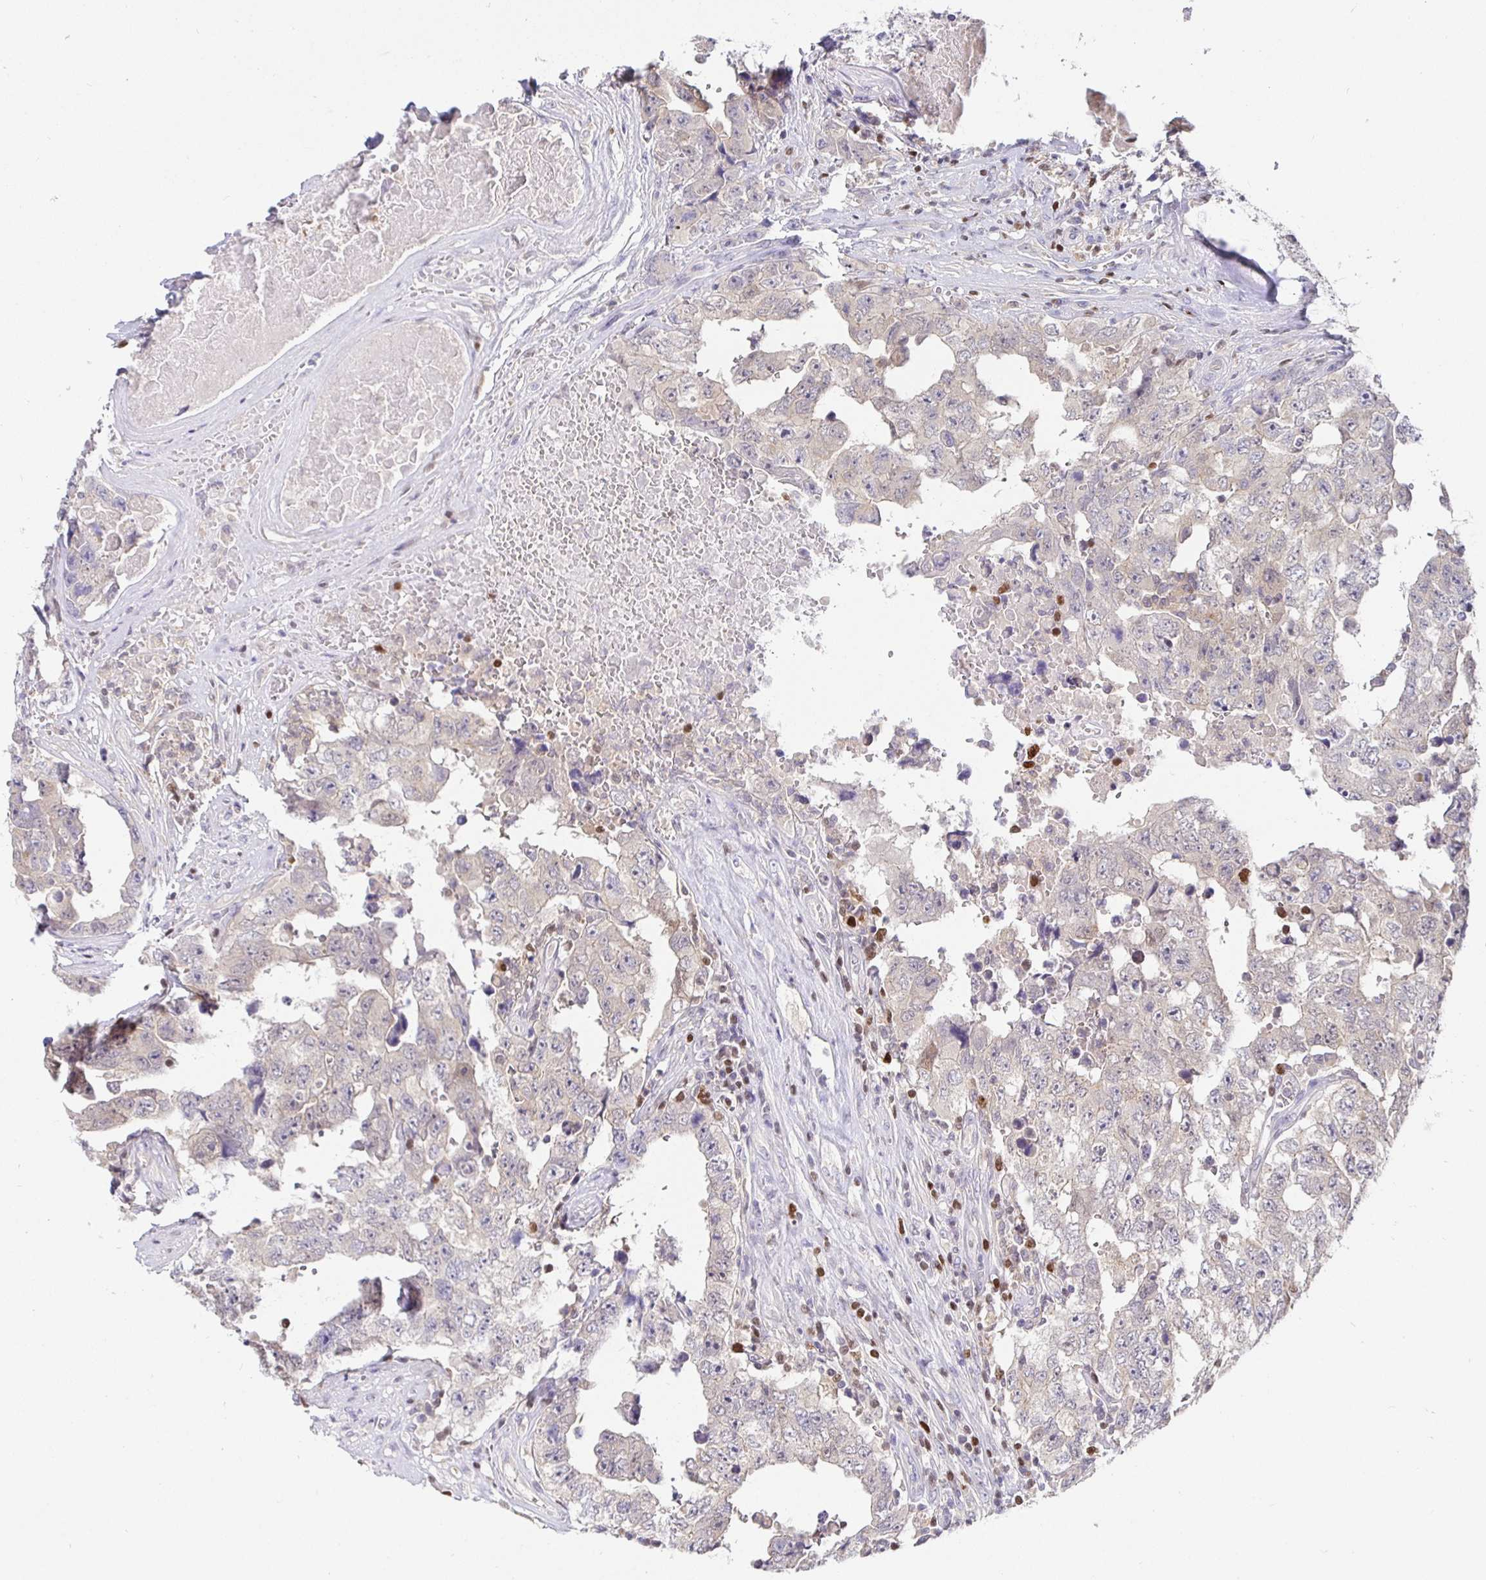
{"staining": {"intensity": "weak", "quantity": "25%-75%", "location": "cytoplasmic/membranous"}, "tissue": "testis cancer", "cell_type": "Tumor cells", "image_type": "cancer", "snomed": [{"axis": "morphology", "description": "Normal tissue, NOS"}, {"axis": "morphology", "description": "Carcinoma, Embryonal, NOS"}, {"axis": "topography", "description": "Testis"}, {"axis": "topography", "description": "Epididymis"}], "caption": "The micrograph demonstrates a brown stain indicating the presence of a protein in the cytoplasmic/membranous of tumor cells in testis embryonal carcinoma.", "gene": "SATB1", "patient": {"sex": "male", "age": 25}}